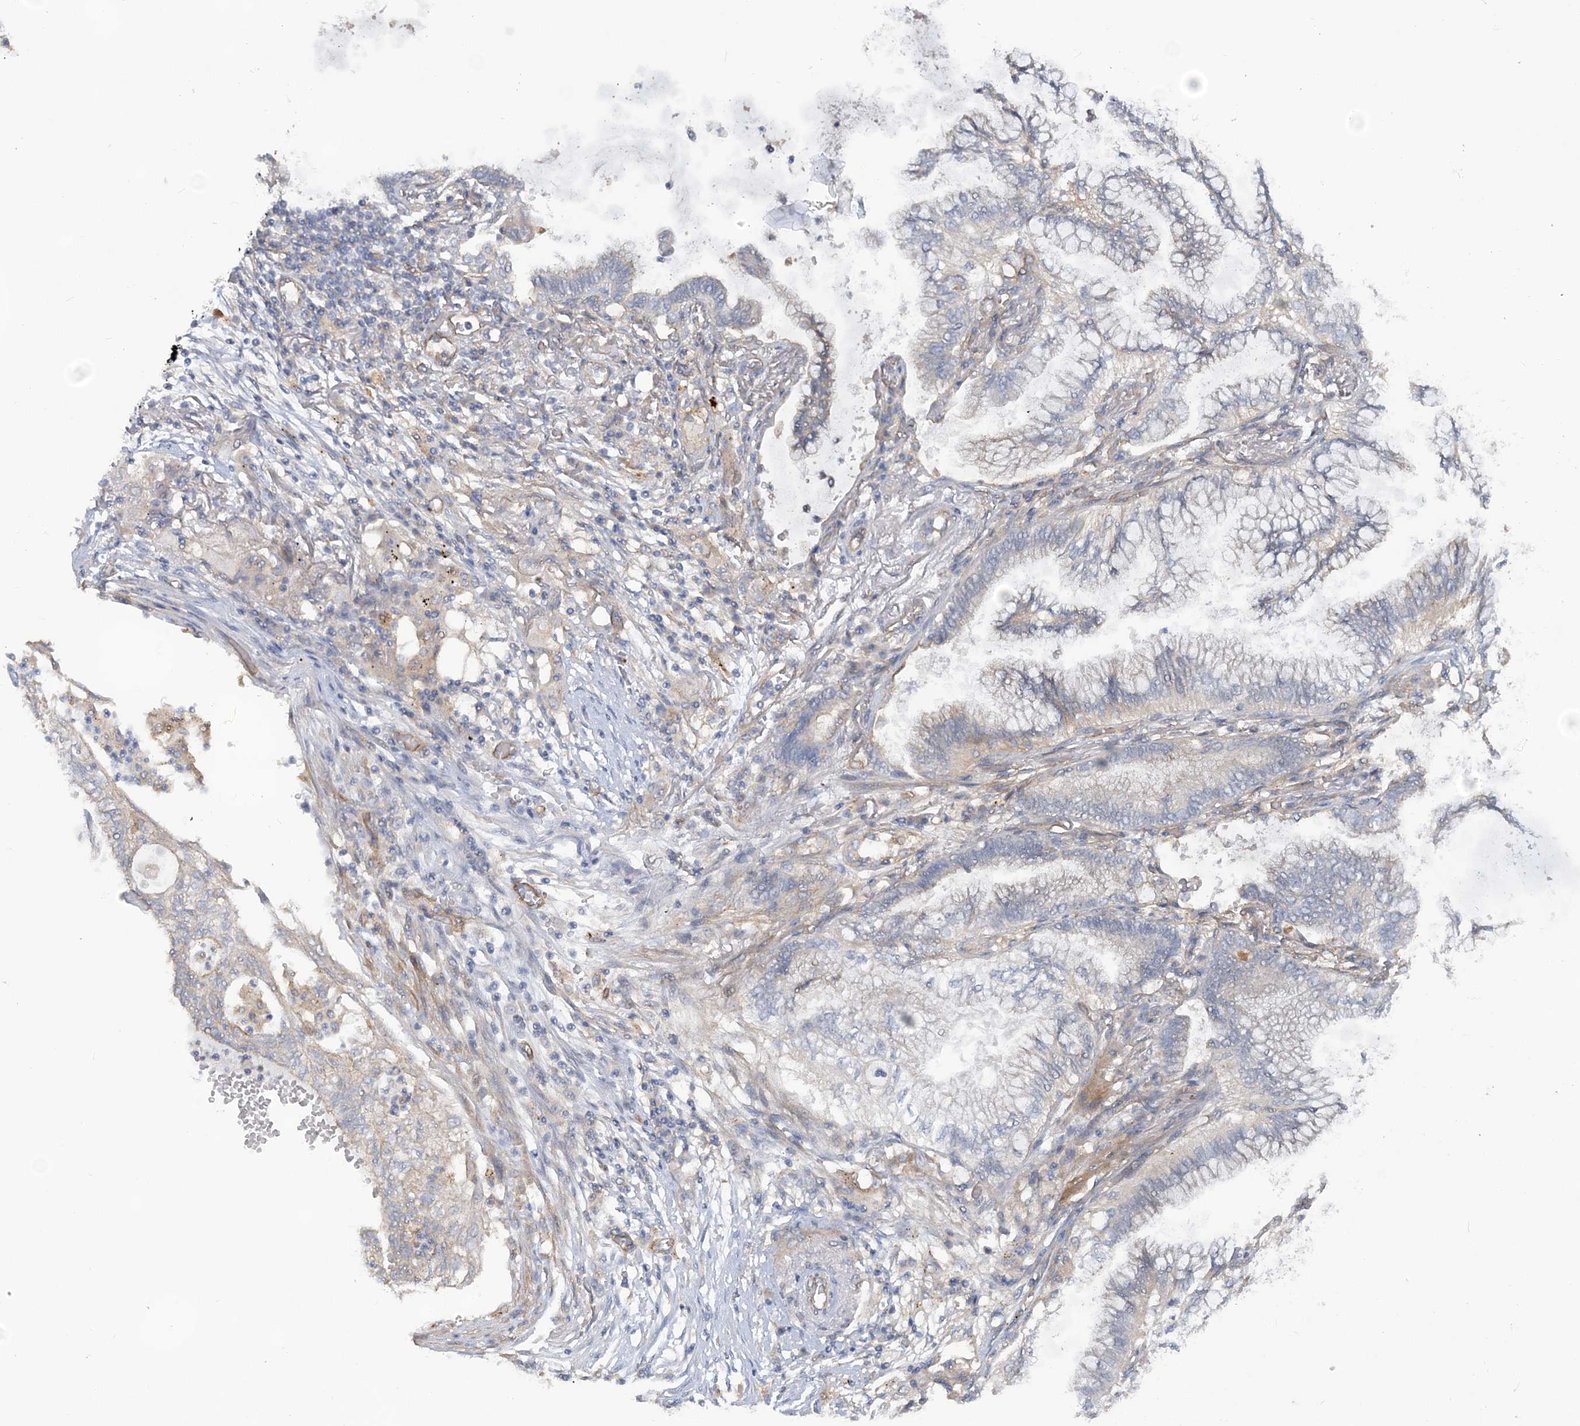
{"staining": {"intensity": "negative", "quantity": "none", "location": "none"}, "tissue": "lung cancer", "cell_type": "Tumor cells", "image_type": "cancer", "snomed": [{"axis": "morphology", "description": "Adenocarcinoma, NOS"}, {"axis": "topography", "description": "Lung"}], "caption": "This histopathology image is of lung cancer (adenocarcinoma) stained with IHC to label a protein in brown with the nuclei are counter-stained blue. There is no positivity in tumor cells. The staining was performed using DAB to visualize the protein expression in brown, while the nuclei were stained in blue with hematoxylin (Magnification: 20x).", "gene": "RAI14", "patient": {"sex": "female", "age": 70}}